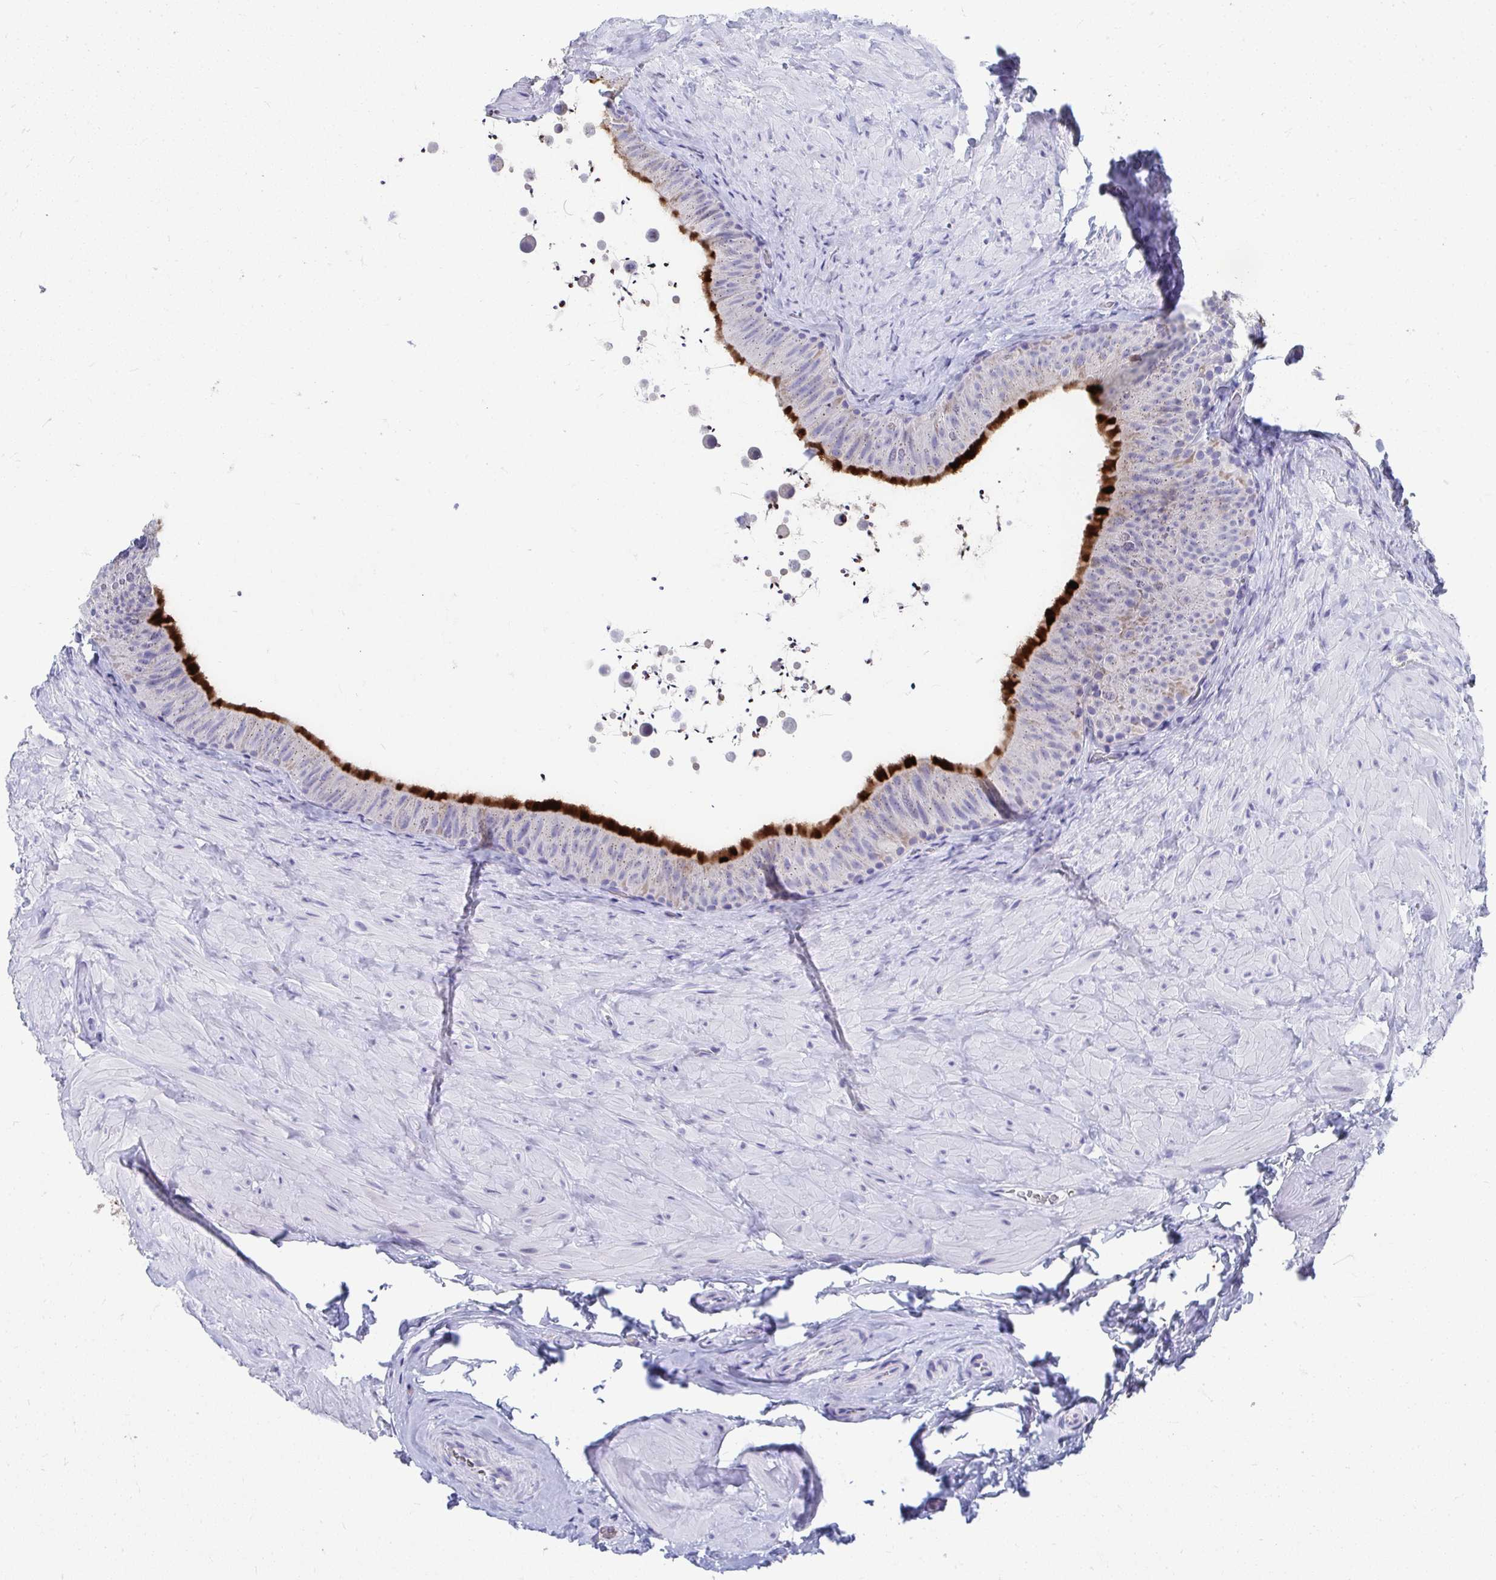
{"staining": {"intensity": "strong", "quantity": "<25%", "location": "cytoplasmic/membranous"}, "tissue": "epididymis", "cell_type": "Glandular cells", "image_type": "normal", "snomed": [{"axis": "morphology", "description": "Normal tissue, NOS"}, {"axis": "topography", "description": "Epididymis, spermatic cord, NOS"}, {"axis": "topography", "description": "Epididymis"}], "caption": "A high-resolution image shows immunohistochemistry staining of unremarkable epididymis, which displays strong cytoplasmic/membranous positivity in about <25% of glandular cells.", "gene": "TMPRSS2", "patient": {"sex": "male", "age": 31}}